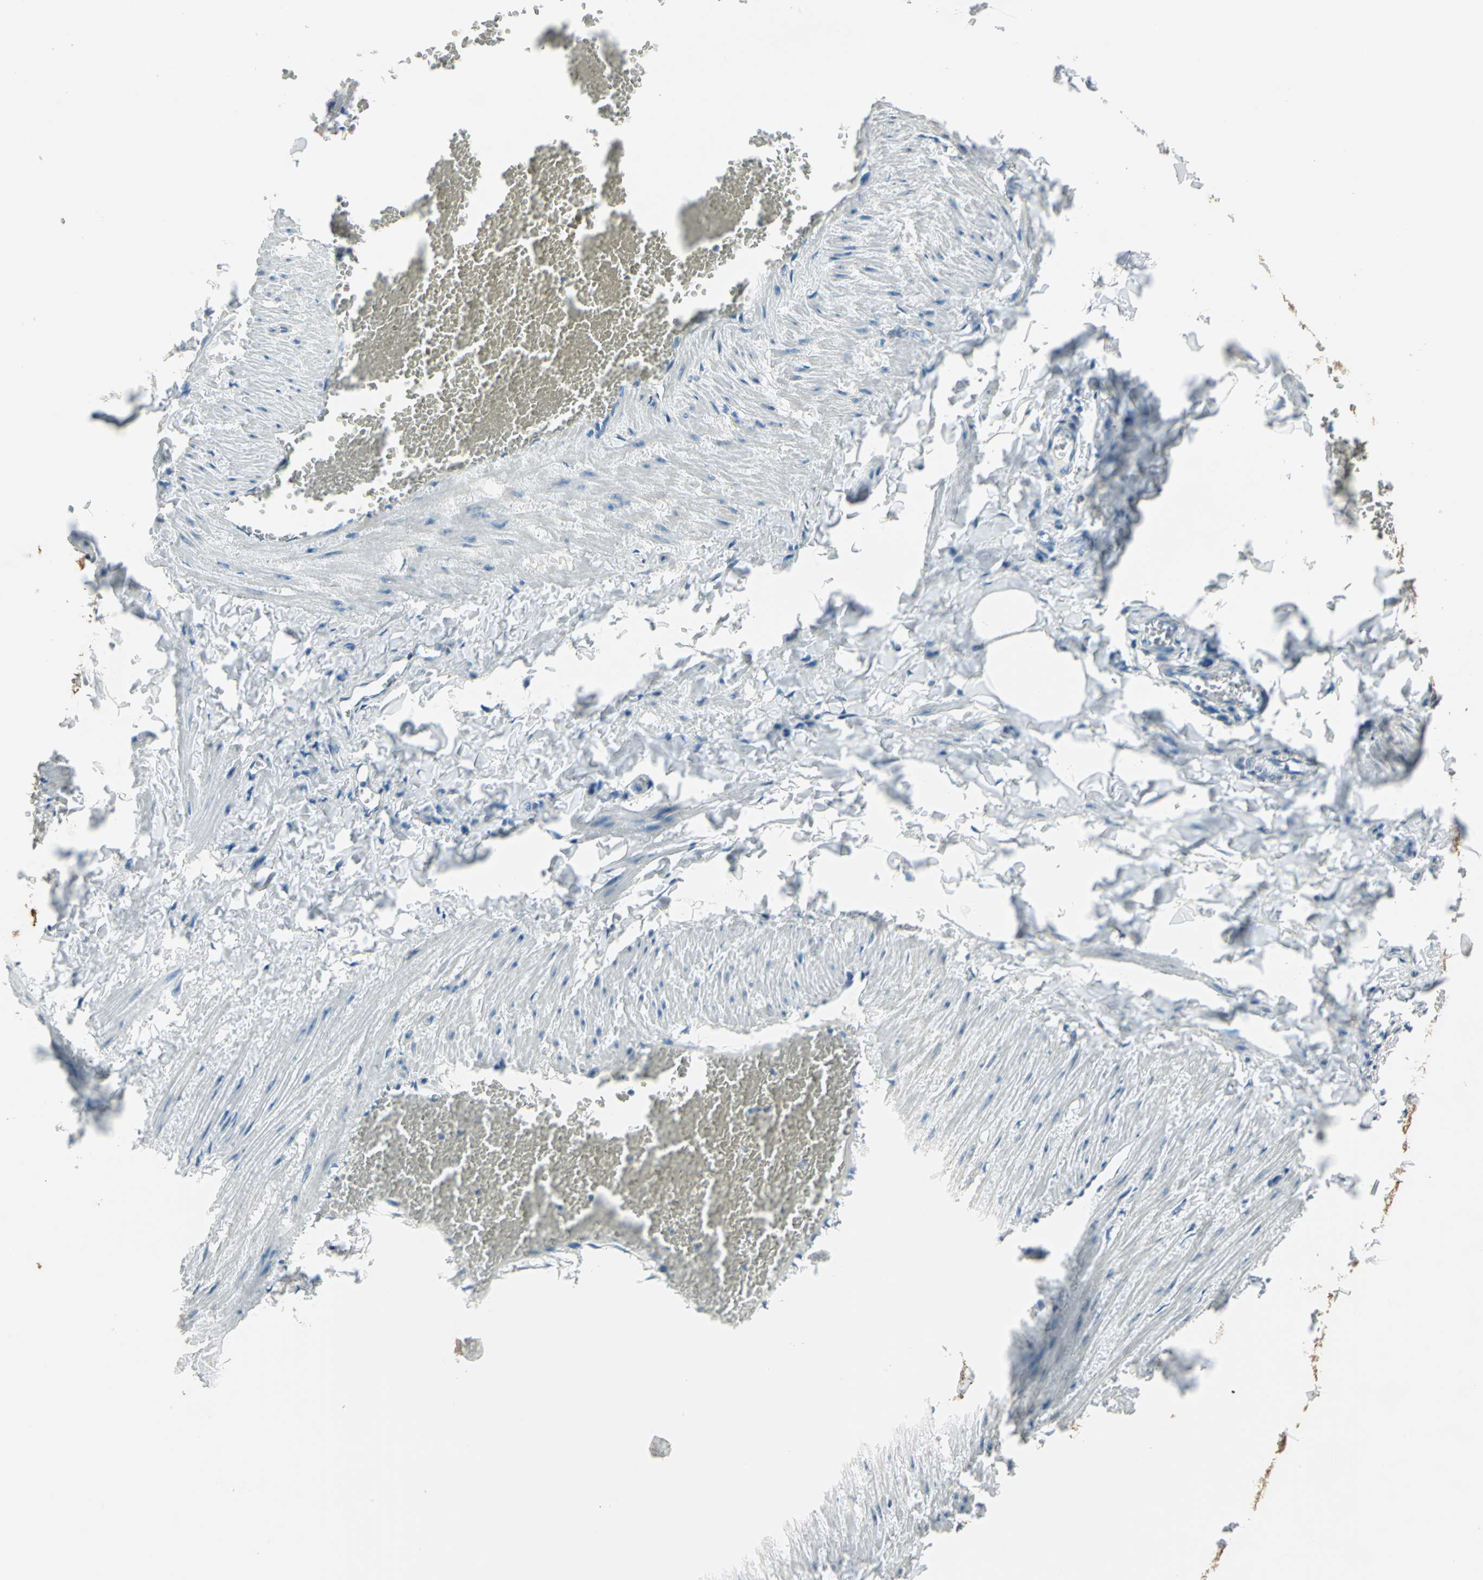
{"staining": {"intensity": "weak", "quantity": "25%-75%", "location": "cytoplasmic/membranous"}, "tissue": "adipose tissue", "cell_type": "Adipocytes", "image_type": "normal", "snomed": [{"axis": "morphology", "description": "Normal tissue, NOS"}, {"axis": "topography", "description": "Vascular tissue"}], "caption": "Immunohistochemical staining of benign human adipose tissue shows weak cytoplasmic/membranous protein positivity in approximately 25%-75% of adipocytes. (DAB (3,3'-diaminobenzidine) = brown stain, brightfield microscopy at high magnification).", "gene": "SHC2", "patient": {"sex": "male", "age": 41}}